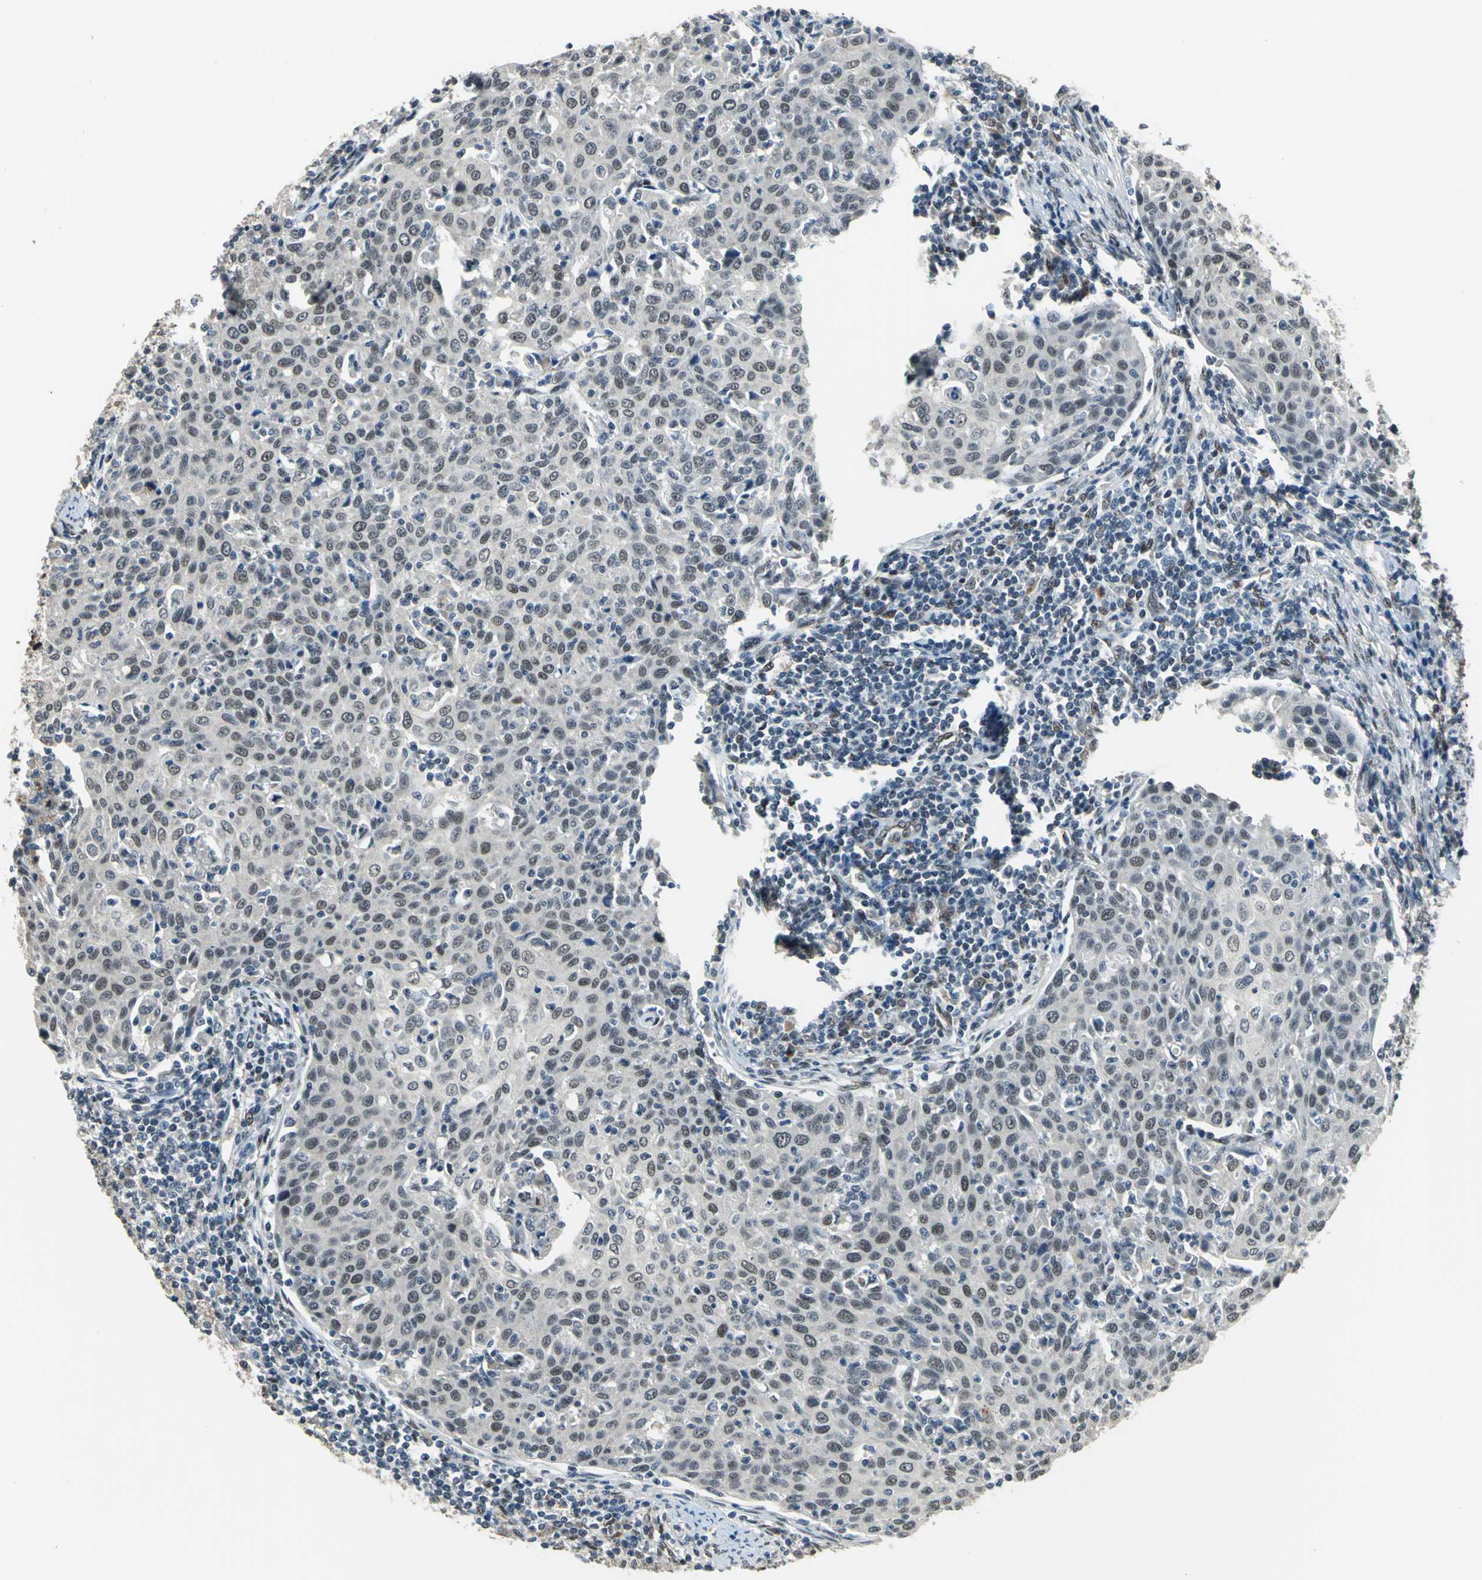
{"staining": {"intensity": "weak", "quantity": "<25%", "location": "nuclear"}, "tissue": "cervical cancer", "cell_type": "Tumor cells", "image_type": "cancer", "snomed": [{"axis": "morphology", "description": "Squamous cell carcinoma, NOS"}, {"axis": "topography", "description": "Cervix"}], "caption": "High magnification brightfield microscopy of cervical cancer (squamous cell carcinoma) stained with DAB (3,3'-diaminobenzidine) (brown) and counterstained with hematoxylin (blue): tumor cells show no significant staining.", "gene": "ELF2", "patient": {"sex": "female", "age": 38}}